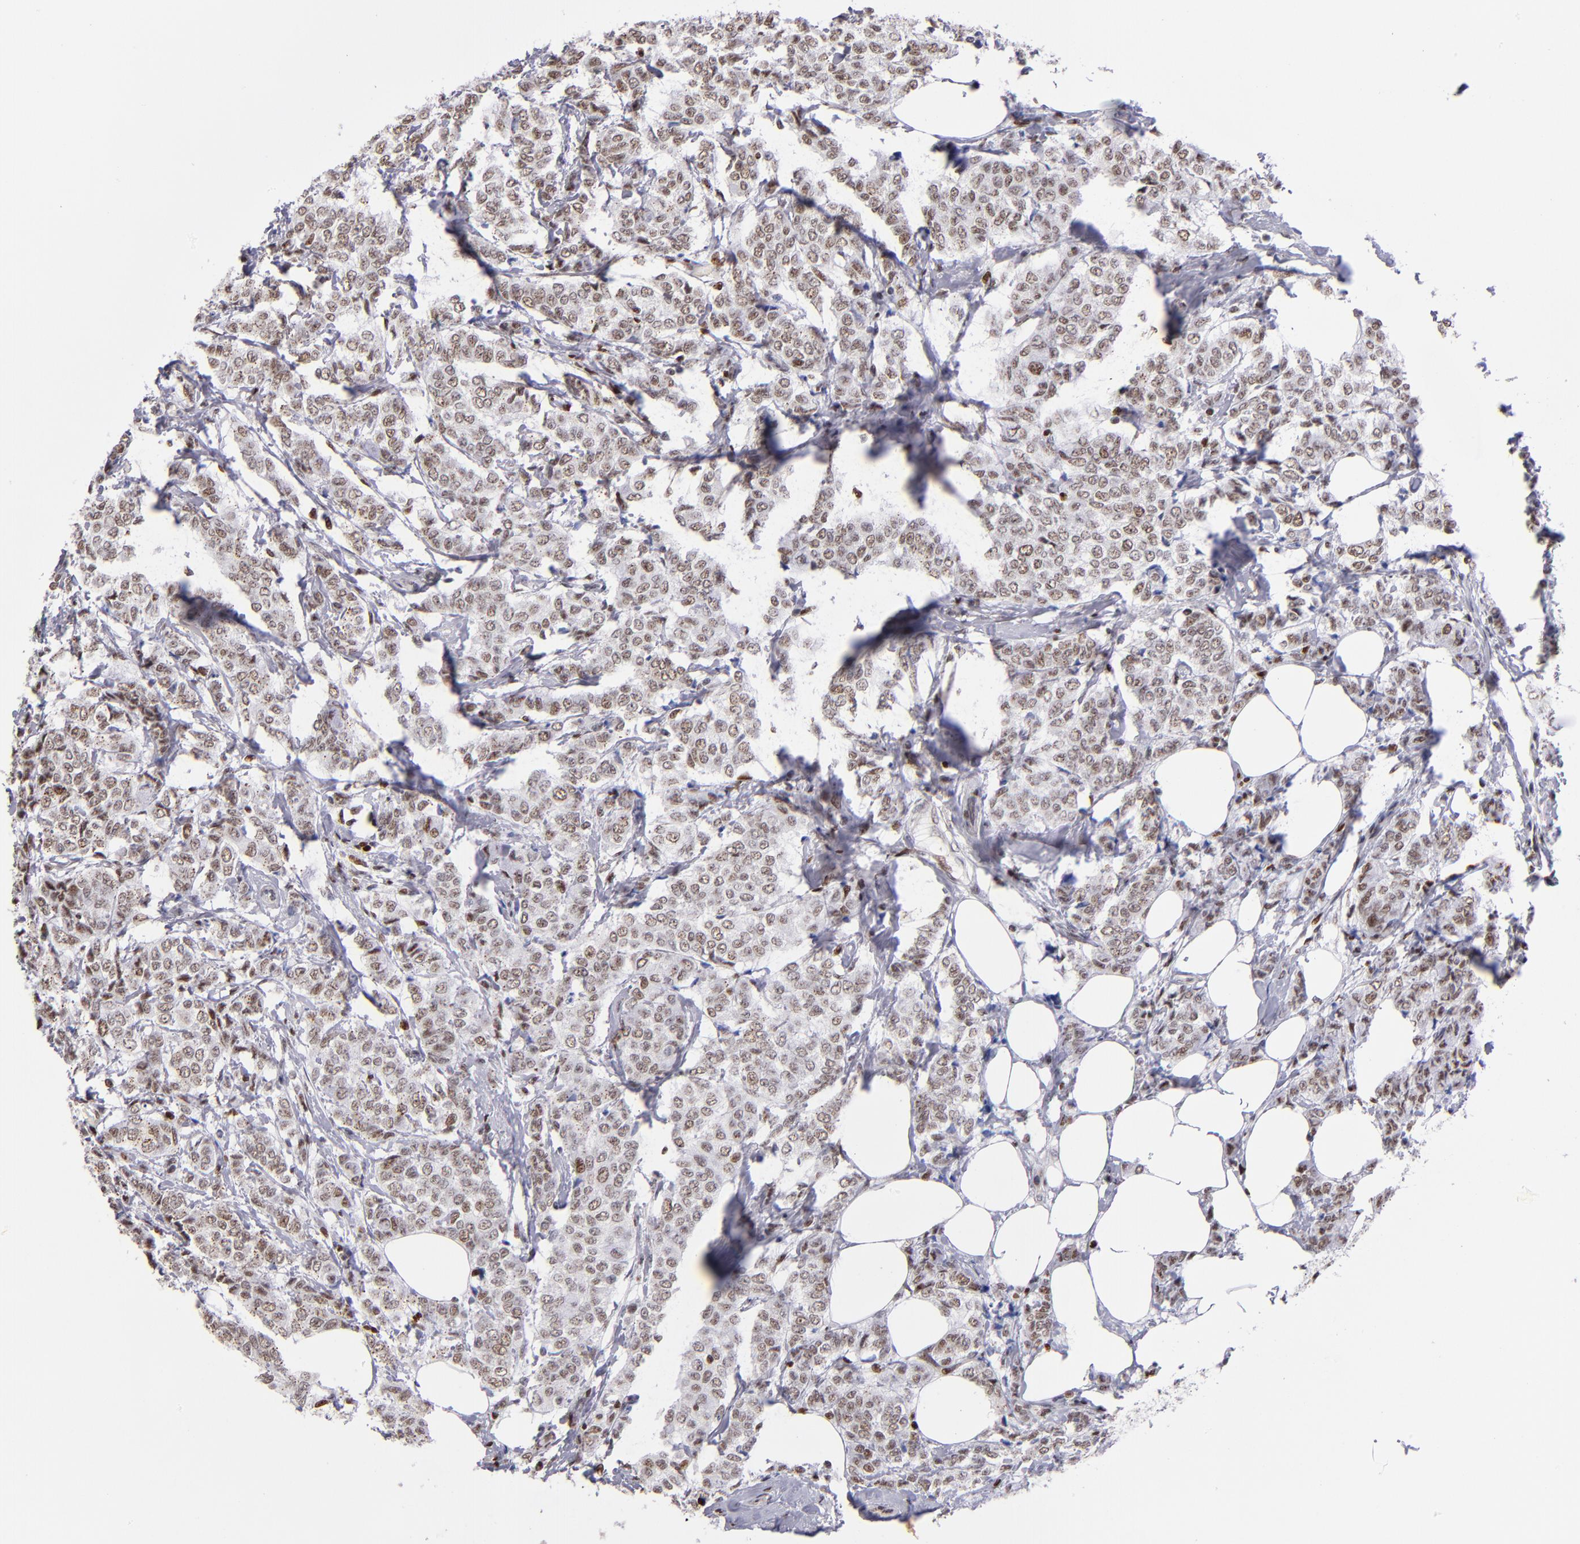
{"staining": {"intensity": "moderate", "quantity": ">75%", "location": "nuclear"}, "tissue": "breast cancer", "cell_type": "Tumor cells", "image_type": "cancer", "snomed": [{"axis": "morphology", "description": "Lobular carcinoma"}, {"axis": "topography", "description": "Breast"}], "caption": "Protein staining exhibits moderate nuclear positivity in about >75% of tumor cells in breast lobular carcinoma.", "gene": "POLA1", "patient": {"sex": "female", "age": 60}}